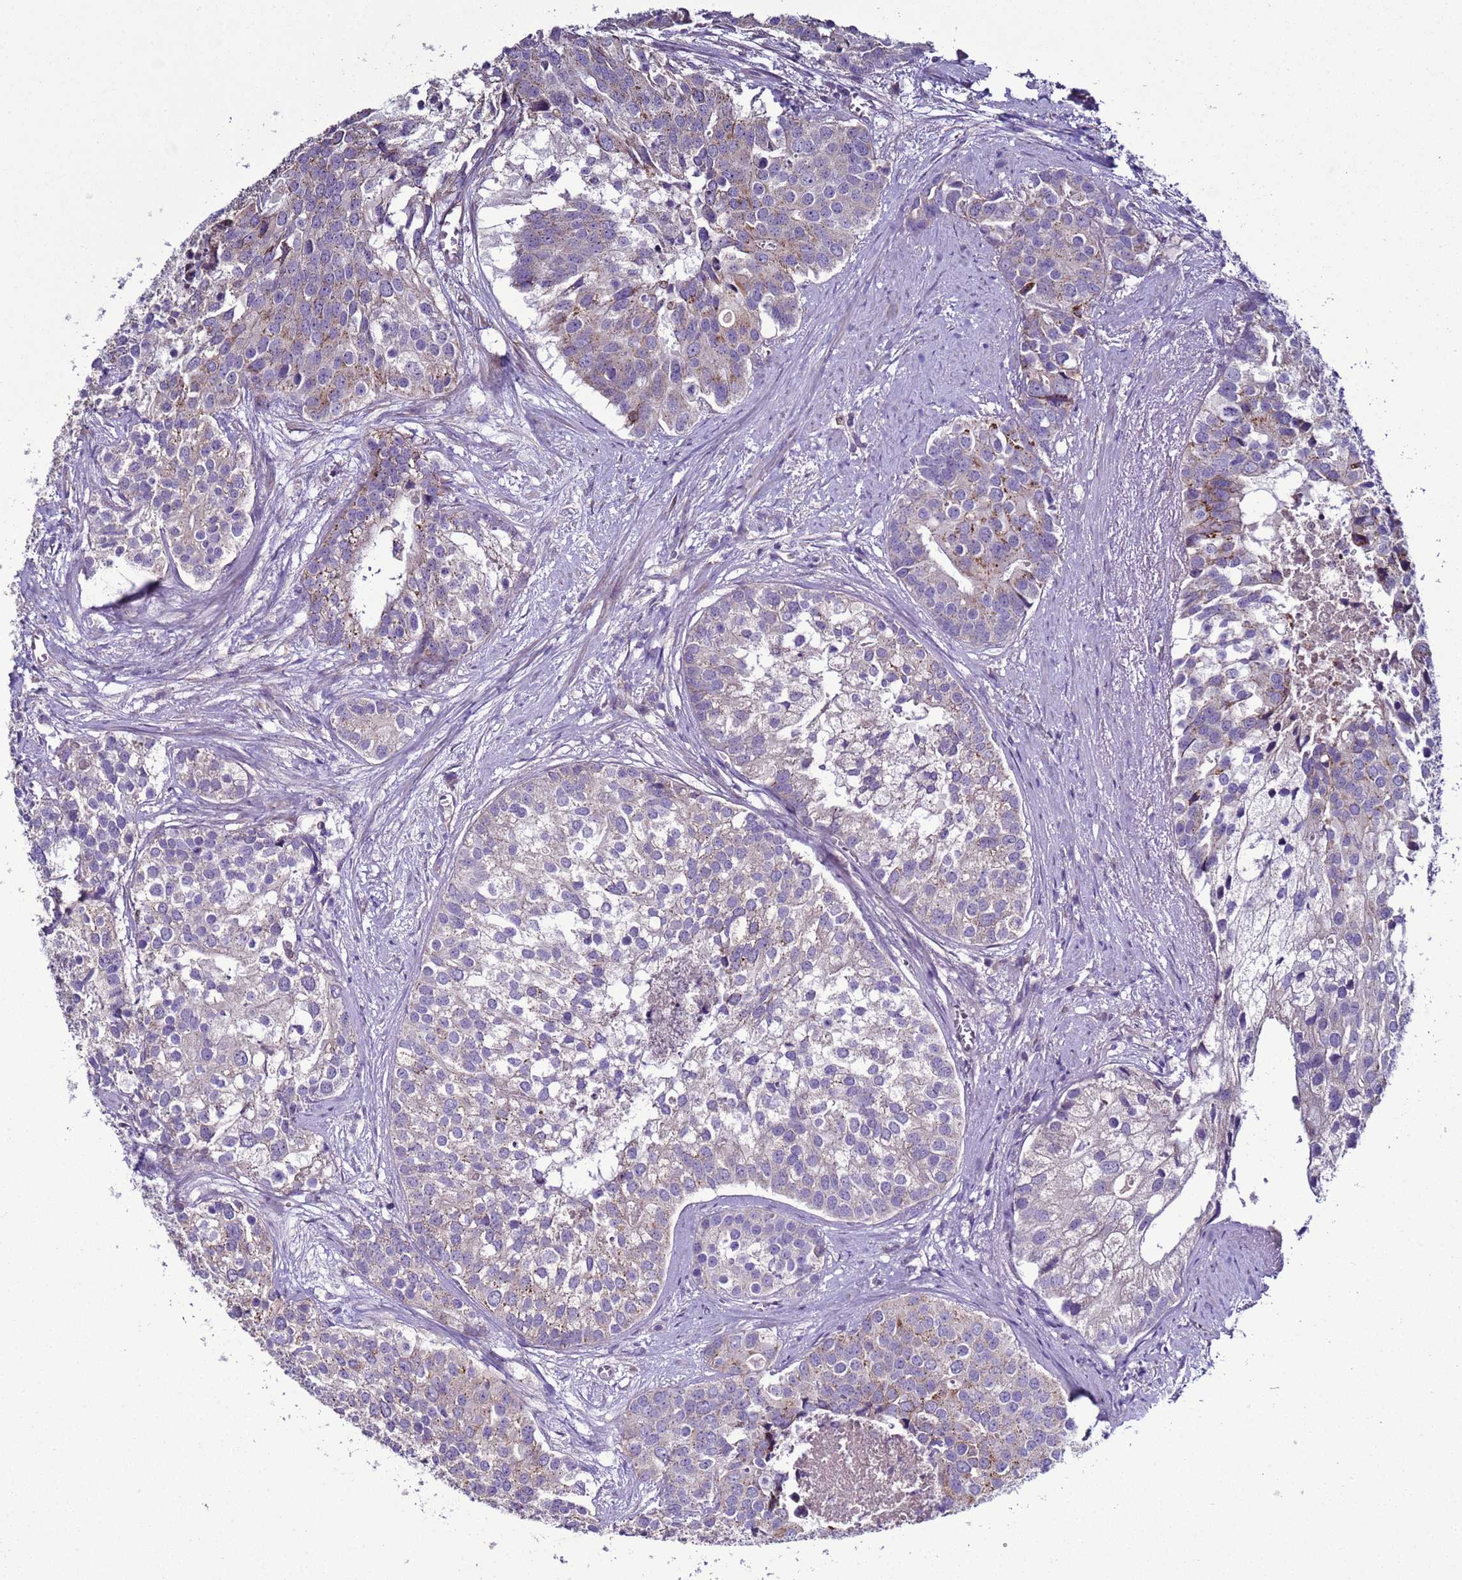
{"staining": {"intensity": "negative", "quantity": "none", "location": "none"}, "tissue": "prostate cancer", "cell_type": "Tumor cells", "image_type": "cancer", "snomed": [{"axis": "morphology", "description": "Adenocarcinoma, High grade"}, {"axis": "topography", "description": "Prostate"}], "caption": "Tumor cells show no significant positivity in prostate cancer (adenocarcinoma (high-grade)).", "gene": "RABL2B", "patient": {"sex": "male", "age": 62}}